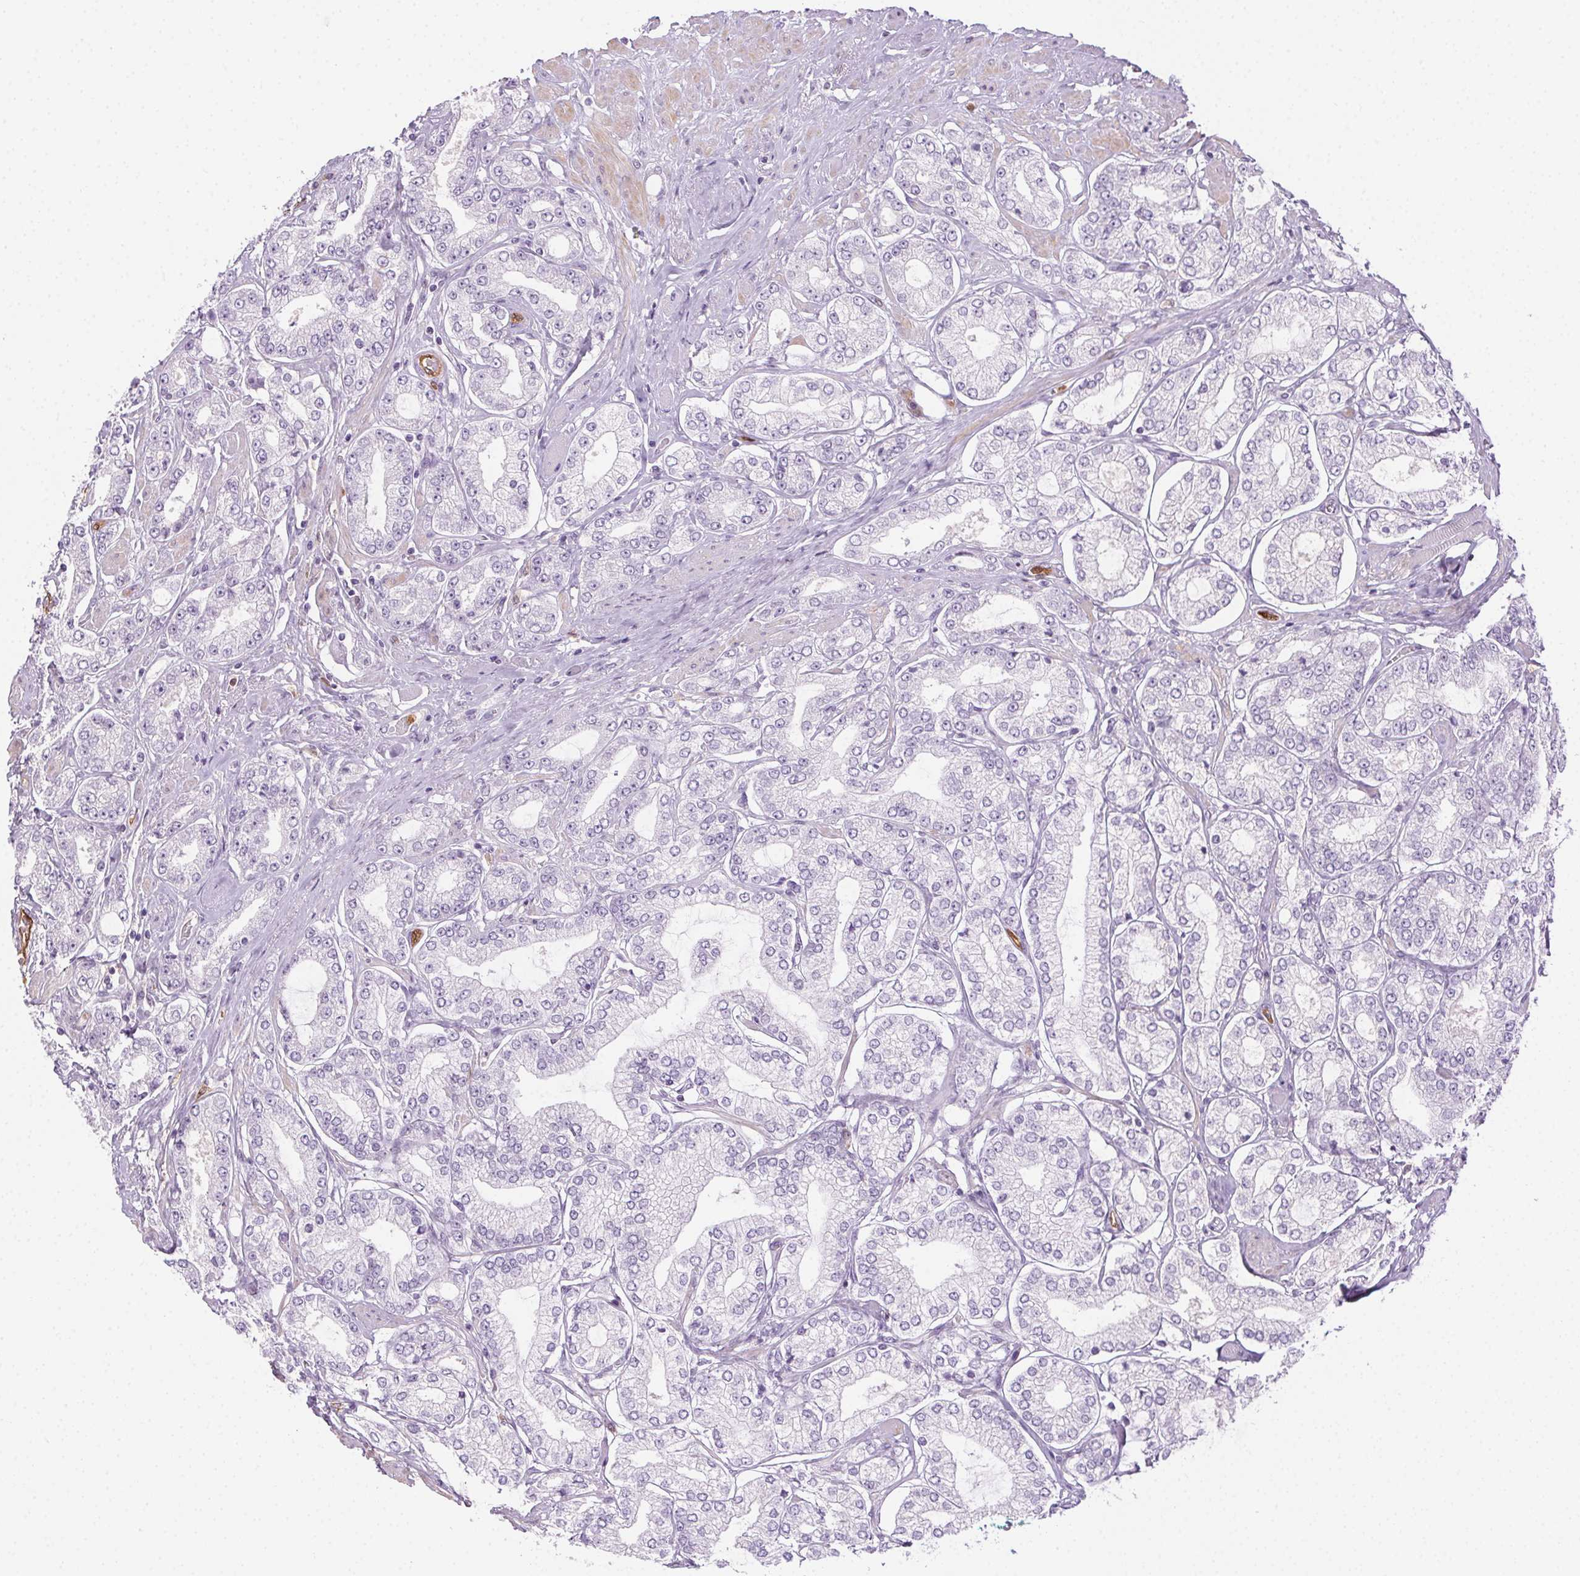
{"staining": {"intensity": "negative", "quantity": "none", "location": "none"}, "tissue": "prostate cancer", "cell_type": "Tumor cells", "image_type": "cancer", "snomed": [{"axis": "morphology", "description": "Adenocarcinoma, High grade"}, {"axis": "topography", "description": "Prostate"}], "caption": "Immunohistochemistry of human high-grade adenocarcinoma (prostate) demonstrates no positivity in tumor cells. The staining is performed using DAB brown chromogen with nuclei counter-stained in using hematoxylin.", "gene": "TMEM45A", "patient": {"sex": "male", "age": 68}}